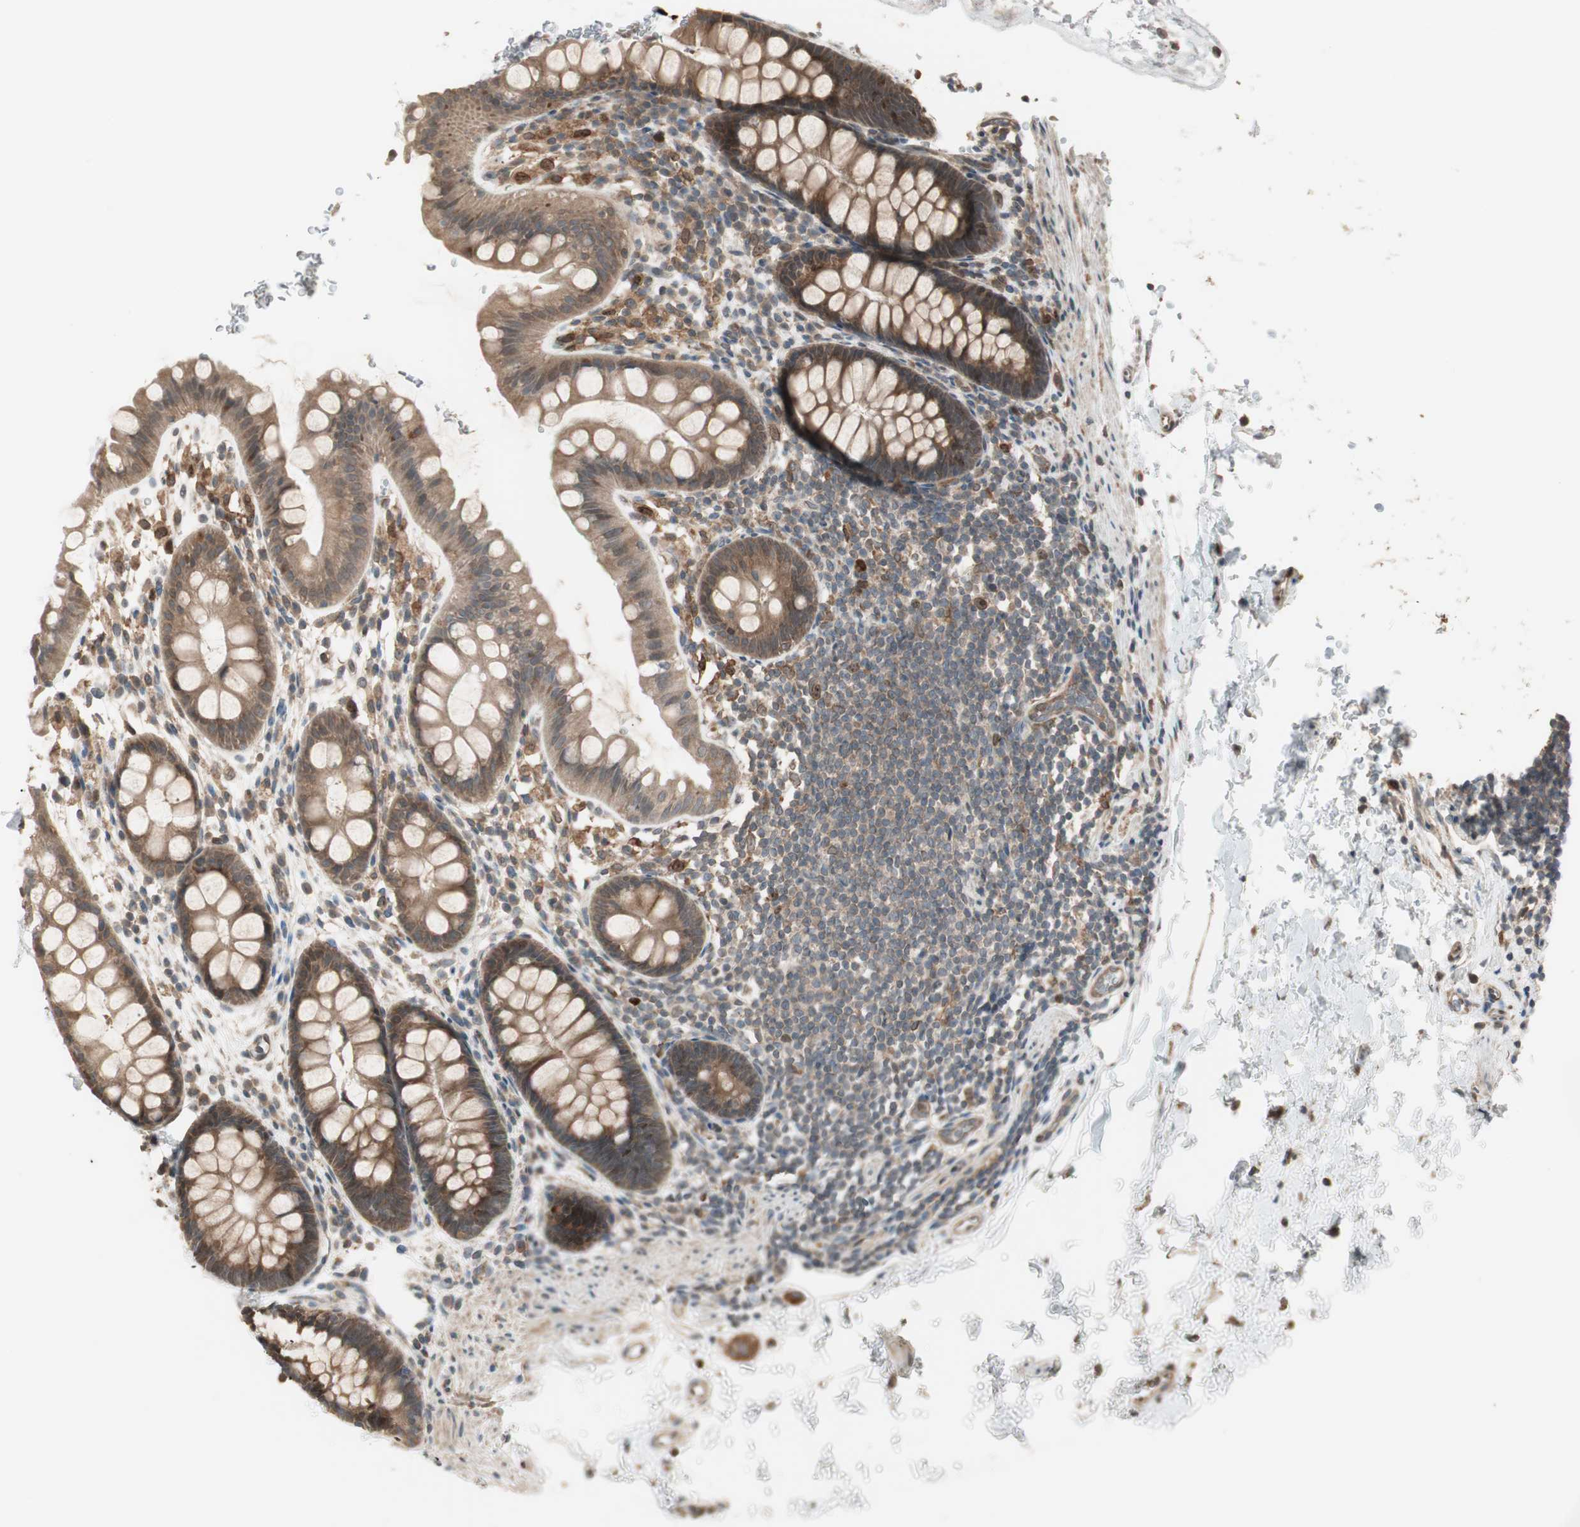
{"staining": {"intensity": "moderate", "quantity": ">75%", "location": "cytoplasmic/membranous"}, "tissue": "rectum", "cell_type": "Glandular cells", "image_type": "normal", "snomed": [{"axis": "morphology", "description": "Normal tissue, NOS"}, {"axis": "topography", "description": "Rectum"}], "caption": "A high-resolution image shows immunohistochemistry (IHC) staining of benign rectum, which reveals moderate cytoplasmic/membranous expression in approximately >75% of glandular cells.", "gene": "ATP6AP2", "patient": {"sex": "female", "age": 24}}